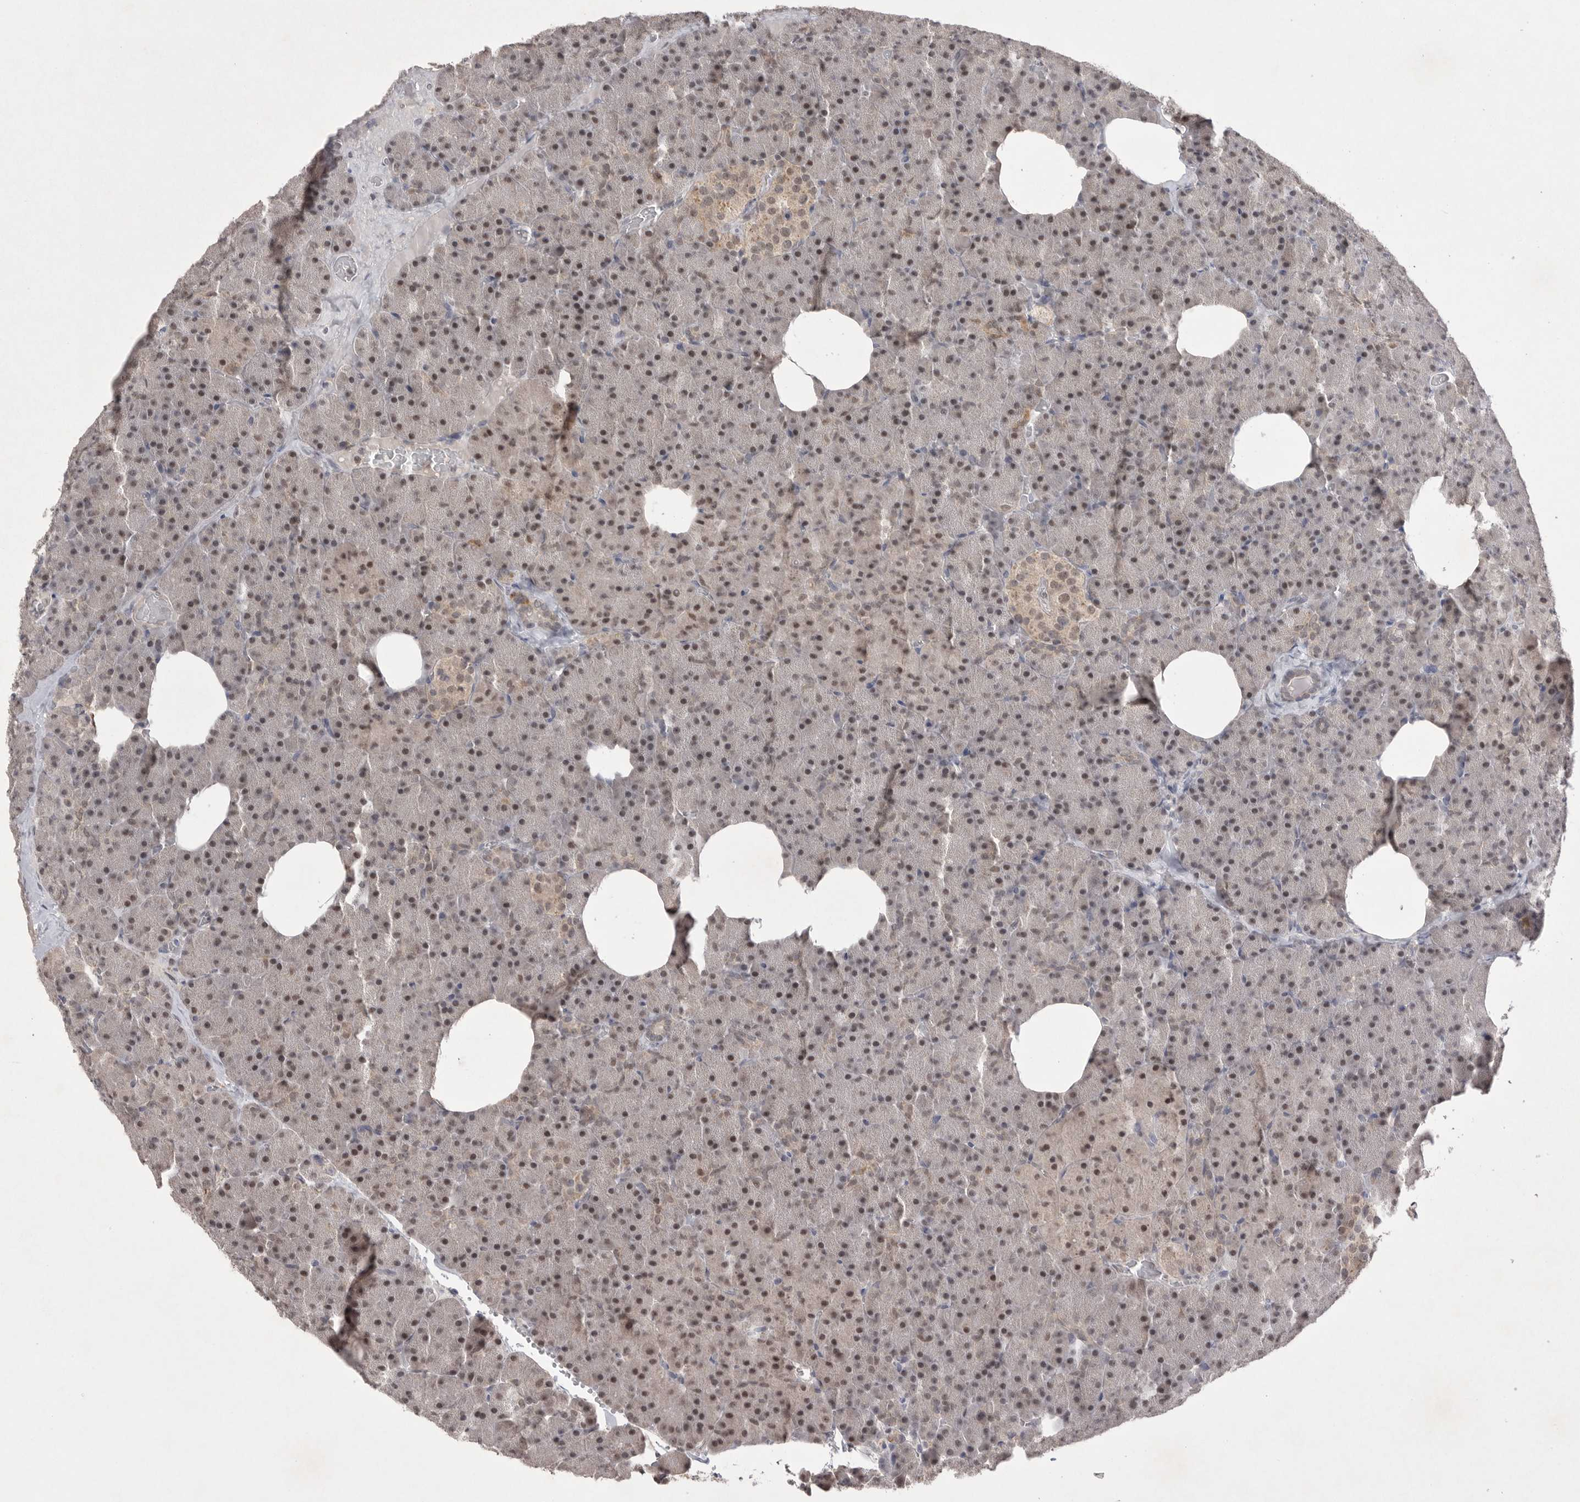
{"staining": {"intensity": "moderate", "quantity": ">75%", "location": "nuclear"}, "tissue": "pancreas", "cell_type": "Exocrine glandular cells", "image_type": "normal", "snomed": [{"axis": "morphology", "description": "Normal tissue, NOS"}, {"axis": "morphology", "description": "Carcinoid, malignant, NOS"}, {"axis": "topography", "description": "Pancreas"}], "caption": "This micrograph shows immunohistochemistry (IHC) staining of unremarkable pancreas, with medium moderate nuclear positivity in about >75% of exocrine glandular cells.", "gene": "HUS1", "patient": {"sex": "female", "age": 35}}